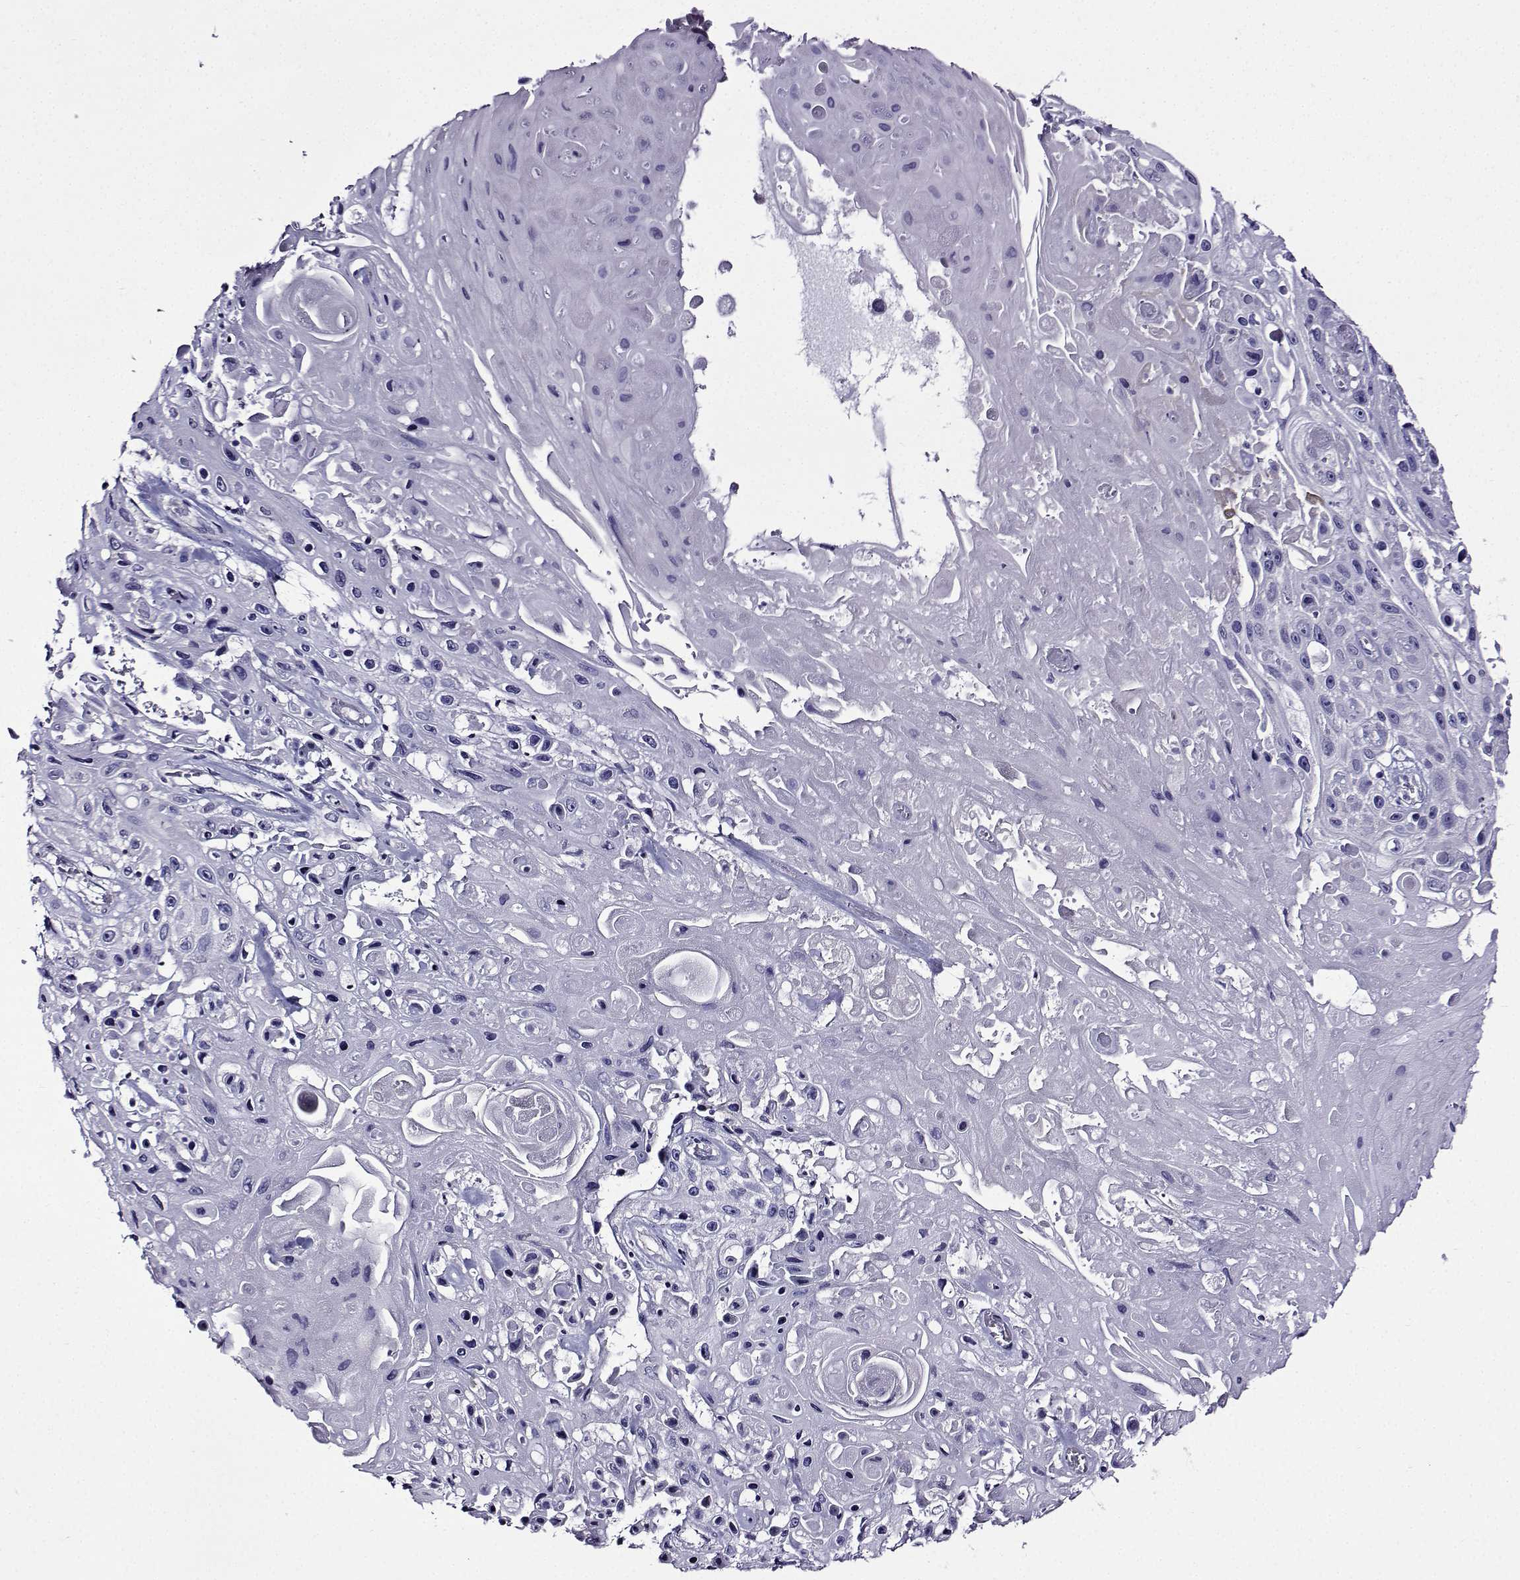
{"staining": {"intensity": "negative", "quantity": "none", "location": "none"}, "tissue": "skin cancer", "cell_type": "Tumor cells", "image_type": "cancer", "snomed": [{"axis": "morphology", "description": "Squamous cell carcinoma, NOS"}, {"axis": "topography", "description": "Skin"}], "caption": "Human skin cancer stained for a protein using IHC reveals no expression in tumor cells.", "gene": "TMEM266", "patient": {"sex": "male", "age": 82}}